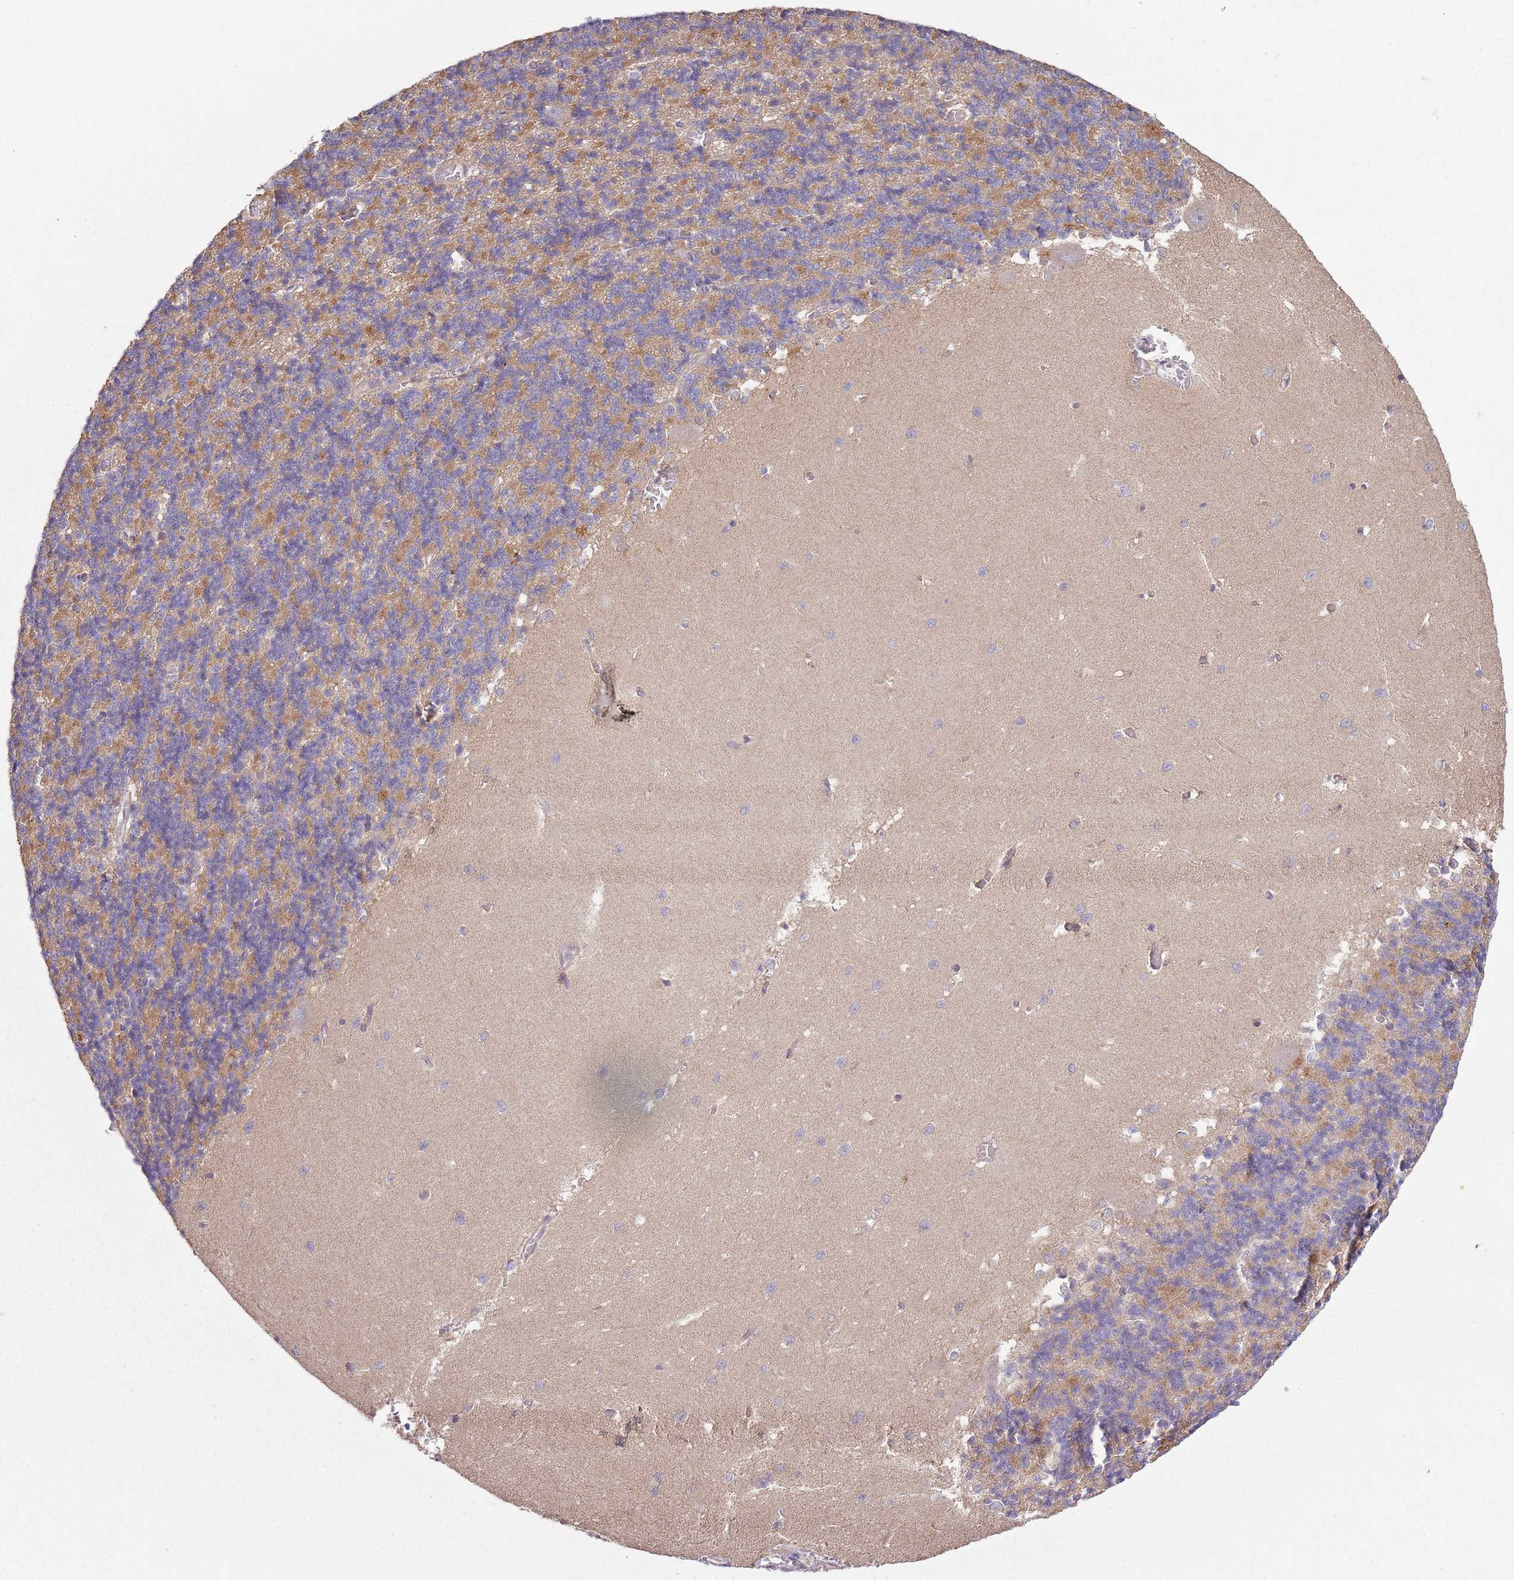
{"staining": {"intensity": "moderate", "quantity": "25%-75%", "location": "cytoplasmic/membranous"}, "tissue": "cerebellum", "cell_type": "Cells in granular layer", "image_type": "normal", "snomed": [{"axis": "morphology", "description": "Normal tissue, NOS"}, {"axis": "topography", "description": "Cerebellum"}], "caption": "Protein staining of normal cerebellum reveals moderate cytoplasmic/membranous staining in about 25%-75% of cells in granular layer.", "gene": "COQ5", "patient": {"sex": "male", "age": 37}}